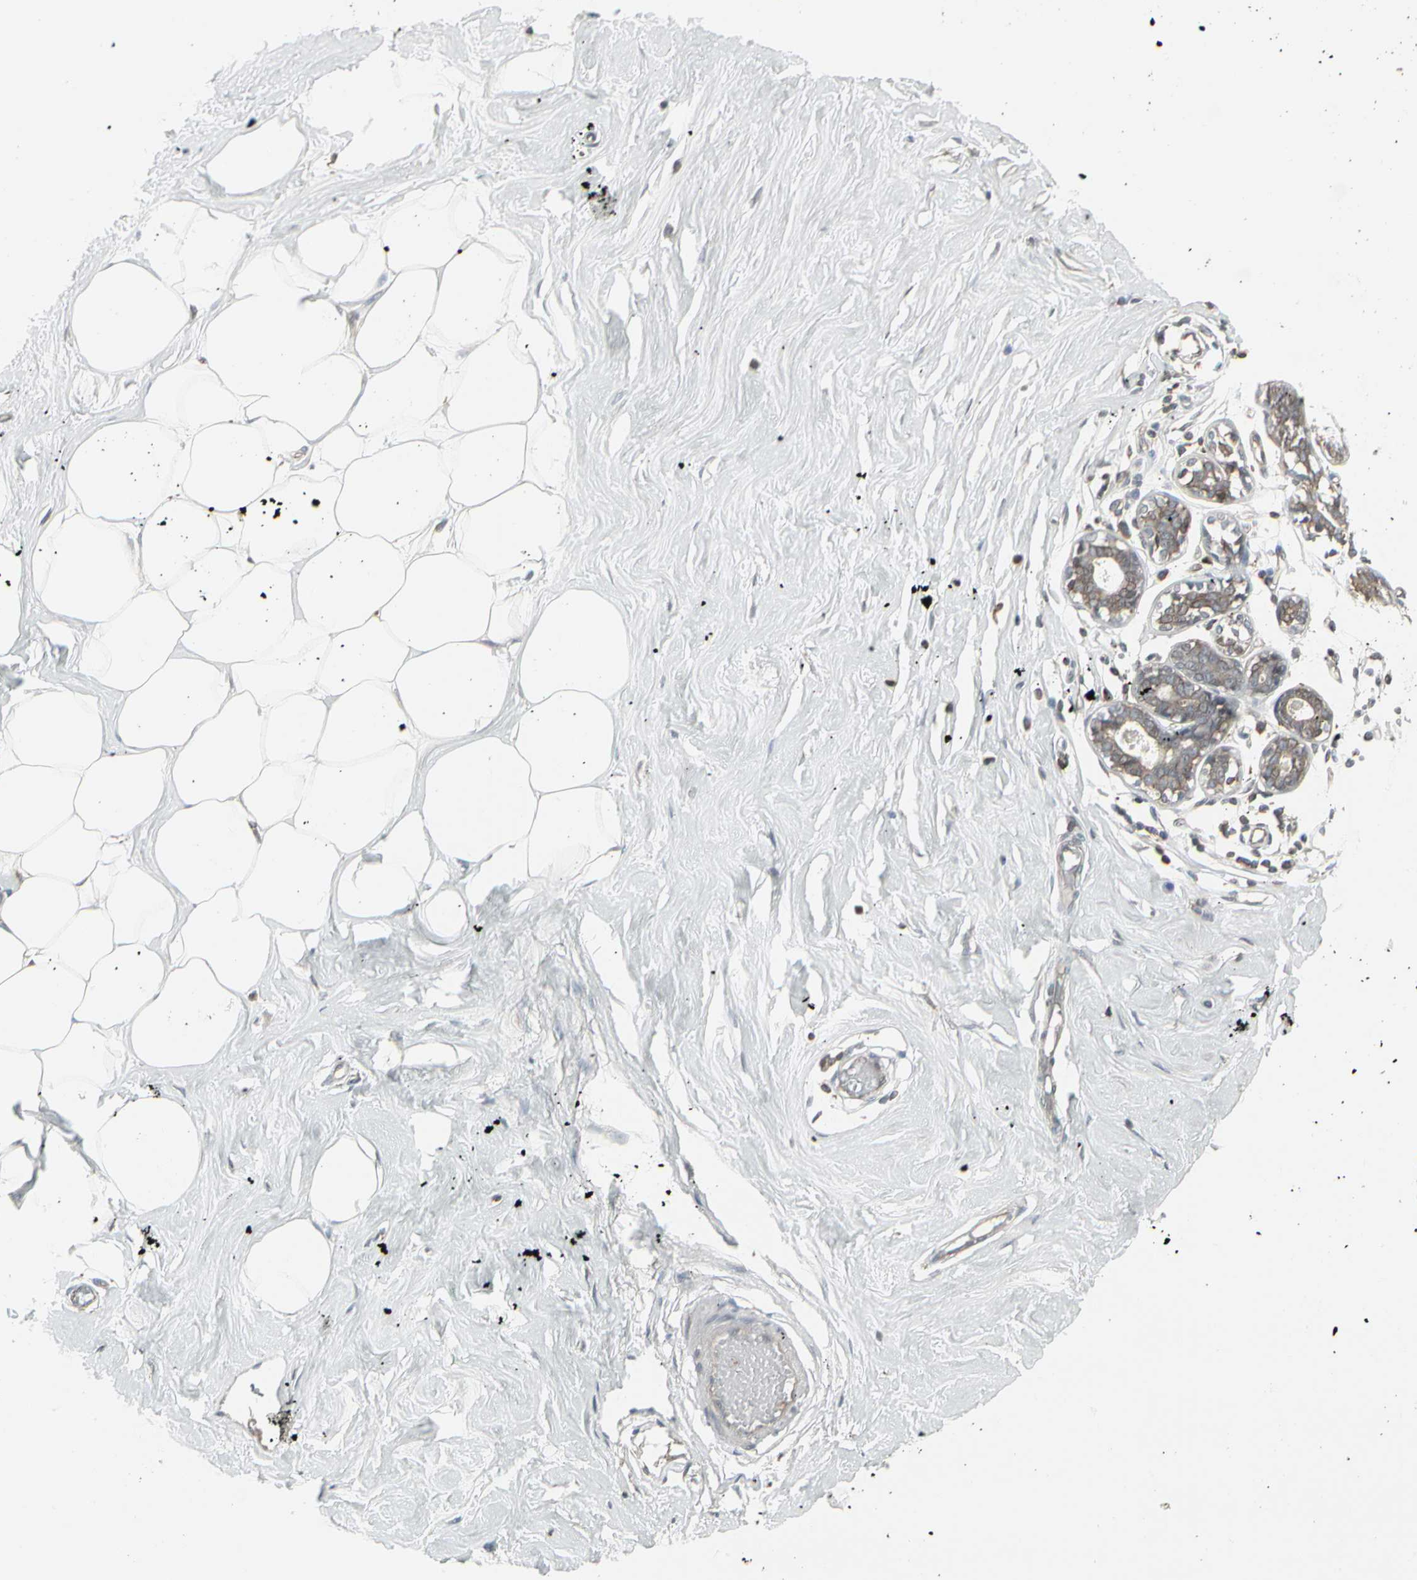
{"staining": {"intensity": "negative", "quantity": "none", "location": "none"}, "tissue": "adipose tissue", "cell_type": "Adipocytes", "image_type": "normal", "snomed": [{"axis": "morphology", "description": "Normal tissue, NOS"}, {"axis": "topography", "description": "Breast"}], "caption": "The micrograph demonstrates no significant positivity in adipocytes of adipose tissue.", "gene": "EPS15", "patient": {"sex": "female", "age": 44}}